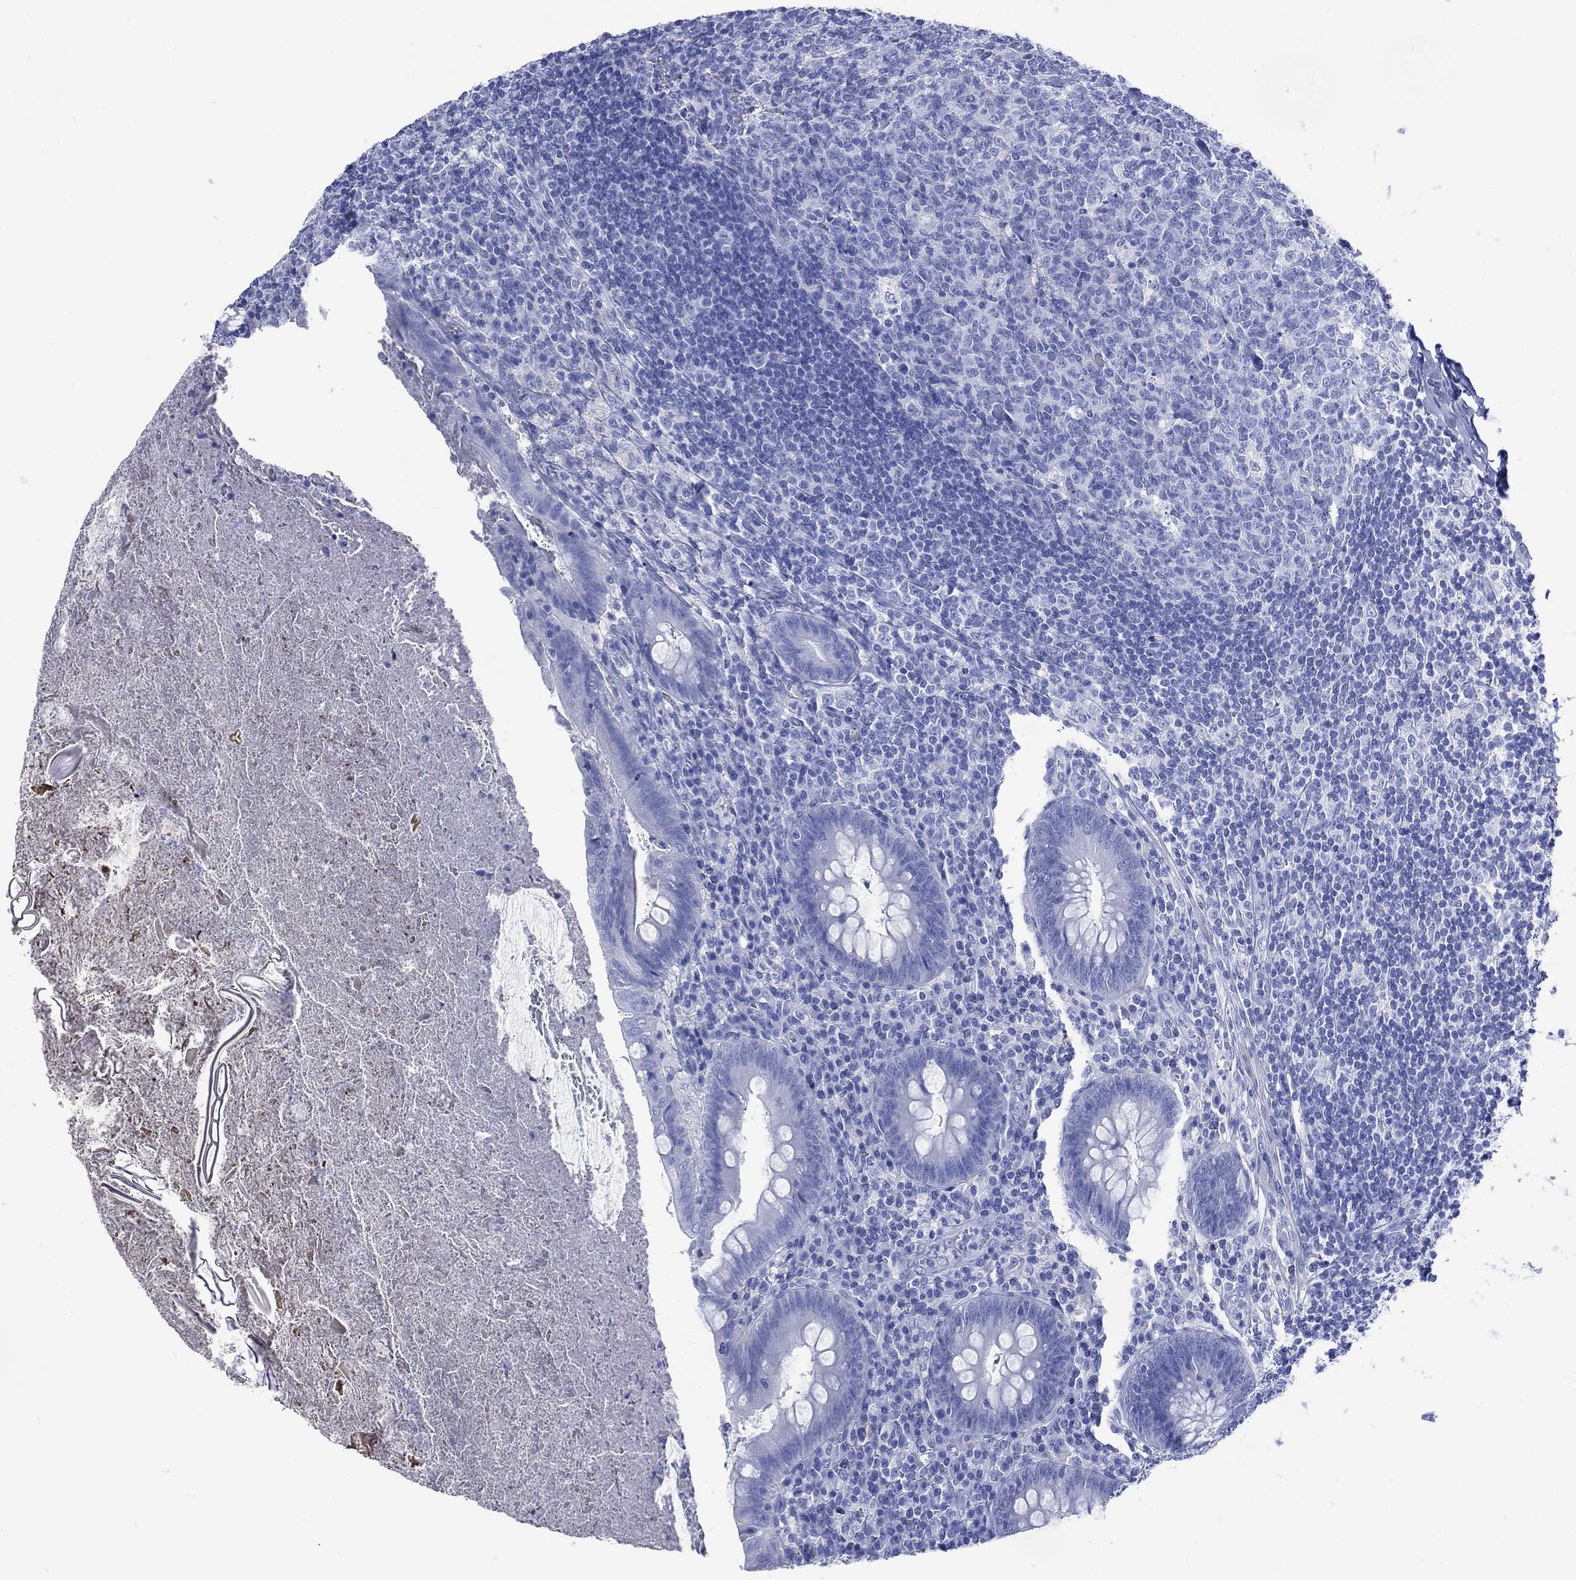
{"staining": {"intensity": "negative", "quantity": "none", "location": "none"}, "tissue": "appendix", "cell_type": "Glandular cells", "image_type": "normal", "snomed": [{"axis": "morphology", "description": "Normal tissue, NOS"}, {"axis": "topography", "description": "Appendix"}], "caption": "Appendix was stained to show a protein in brown. There is no significant staining in glandular cells. (Immunohistochemistry (ihc), brightfield microscopy, high magnification).", "gene": "SHCBP1L", "patient": {"sex": "male", "age": 47}}